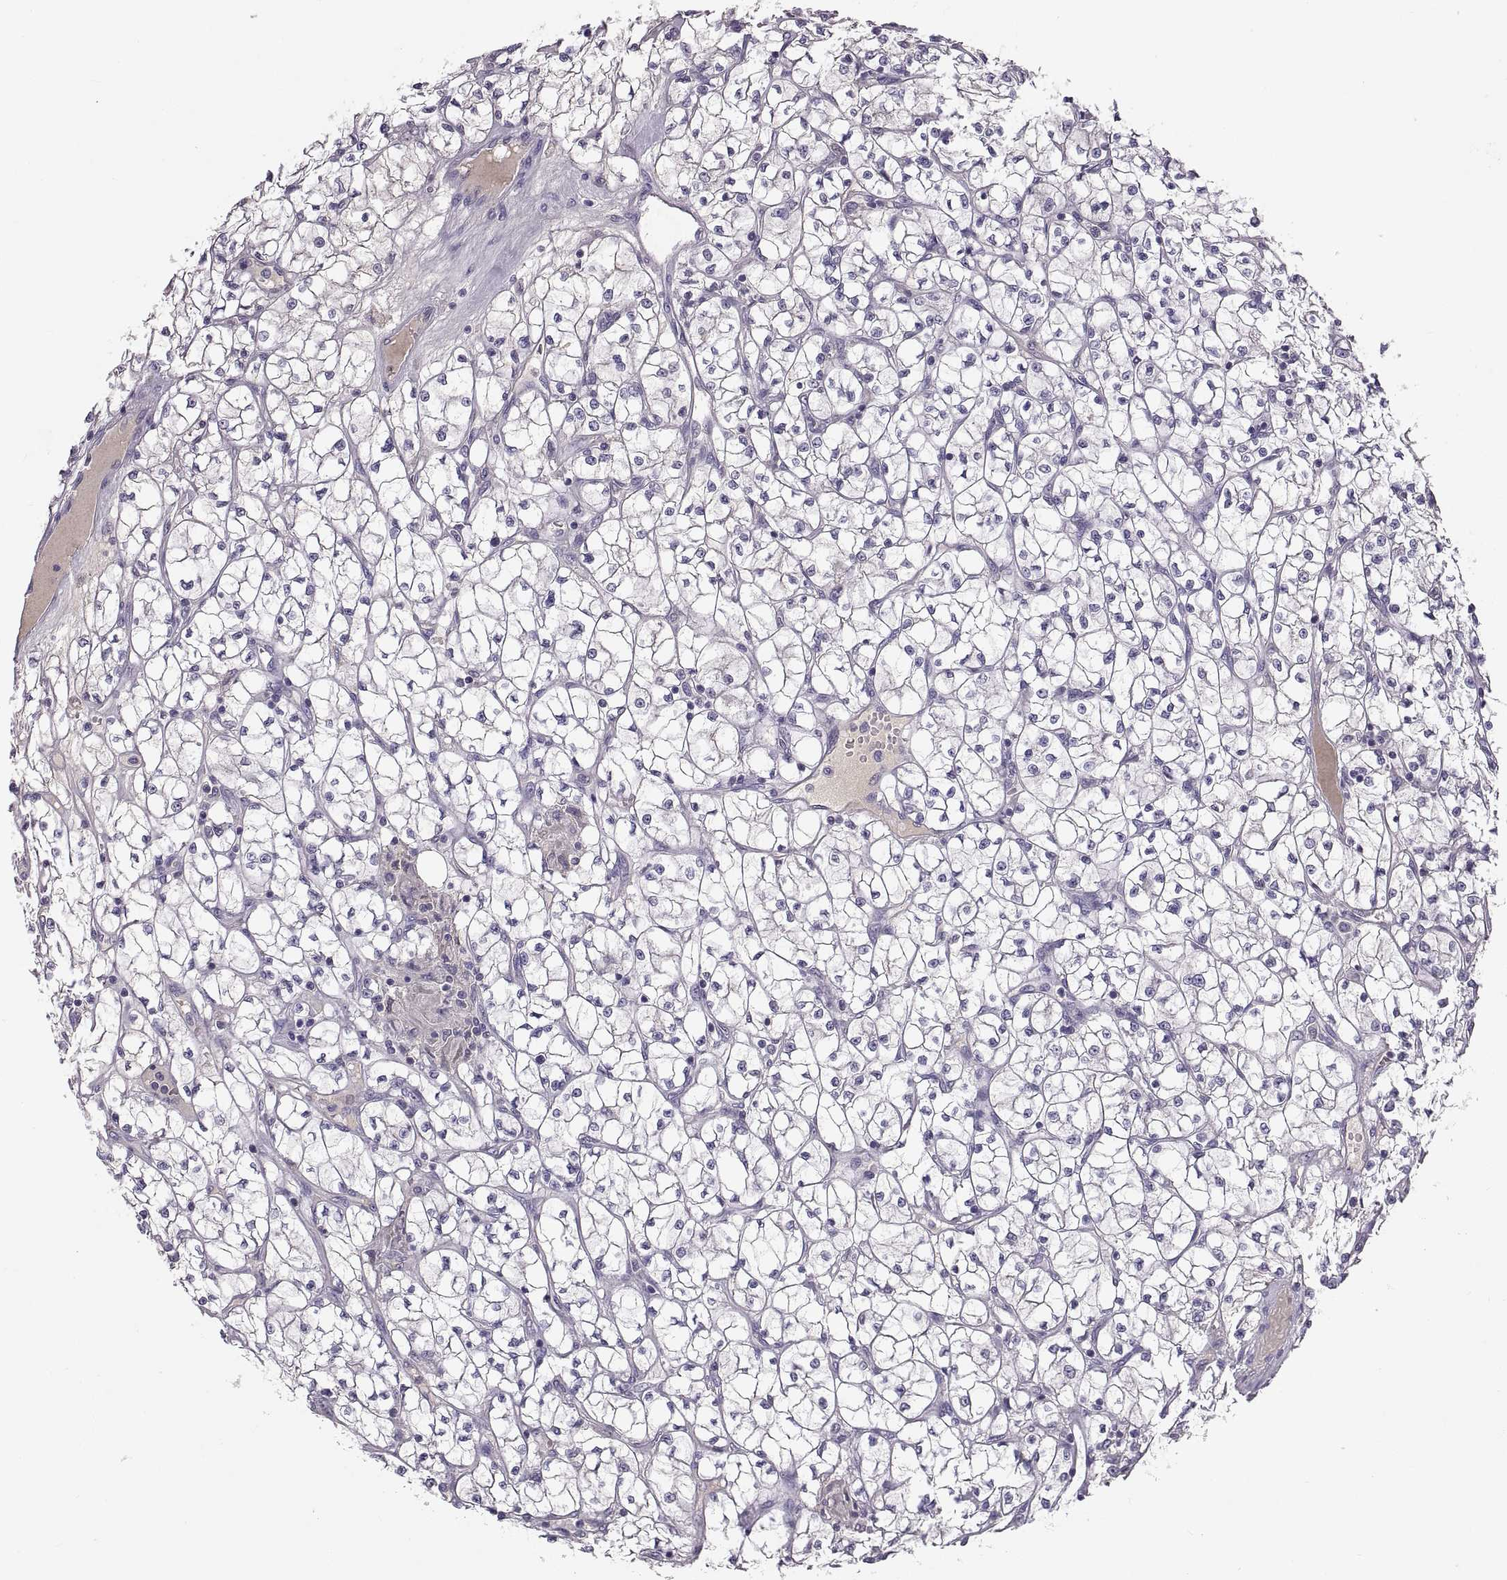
{"staining": {"intensity": "negative", "quantity": "none", "location": "none"}, "tissue": "renal cancer", "cell_type": "Tumor cells", "image_type": "cancer", "snomed": [{"axis": "morphology", "description": "Adenocarcinoma, NOS"}, {"axis": "topography", "description": "Kidney"}], "caption": "The histopathology image shows no significant positivity in tumor cells of adenocarcinoma (renal). (IHC, brightfield microscopy, high magnification).", "gene": "ADAM32", "patient": {"sex": "female", "age": 64}}